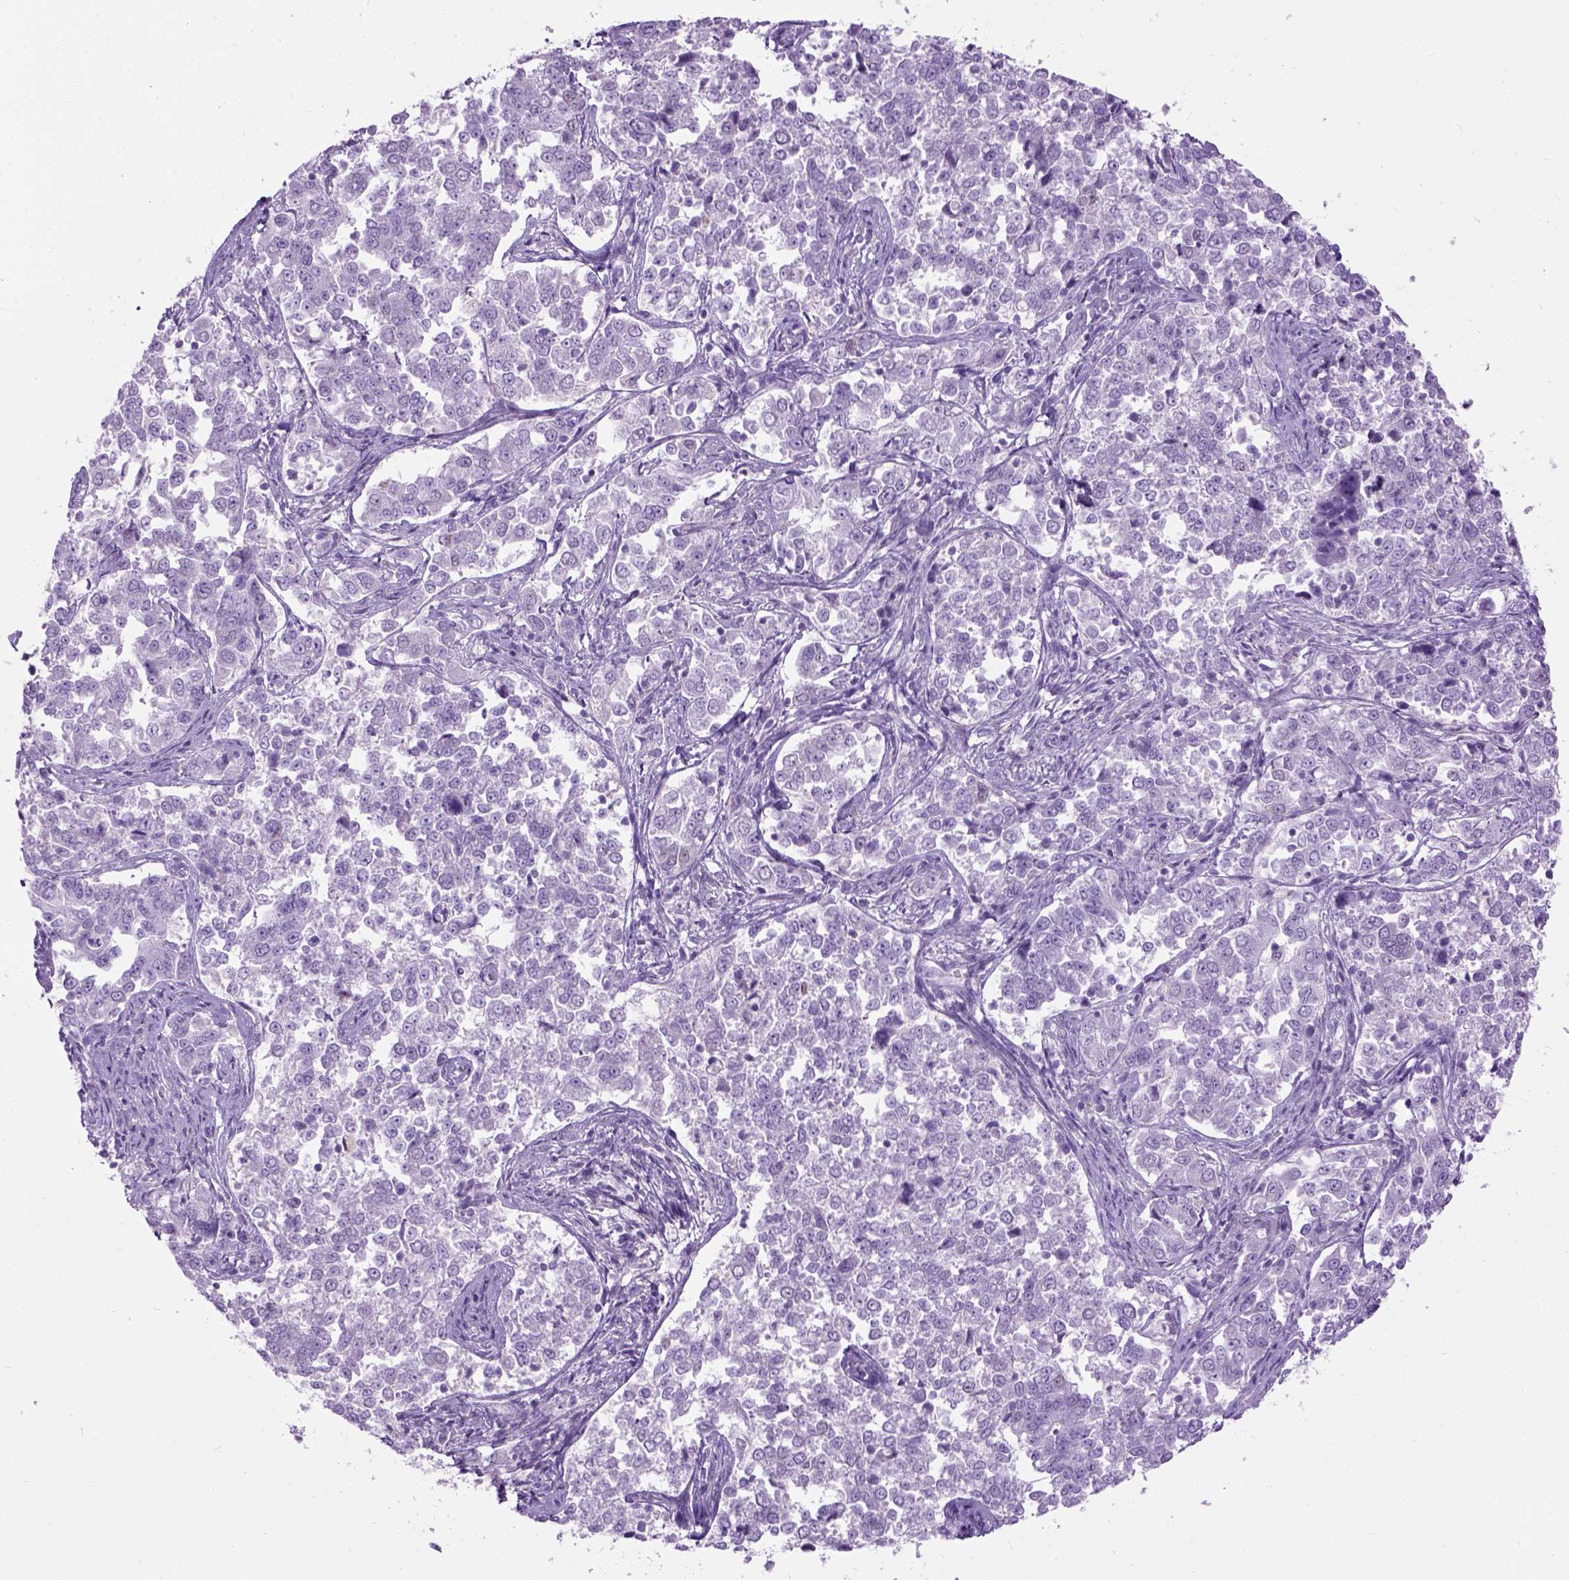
{"staining": {"intensity": "negative", "quantity": "none", "location": "none"}, "tissue": "endometrial cancer", "cell_type": "Tumor cells", "image_type": "cancer", "snomed": [{"axis": "morphology", "description": "Adenocarcinoma, NOS"}, {"axis": "topography", "description": "Endometrium"}], "caption": "This is an immunohistochemistry (IHC) histopathology image of human endometrial cancer (adenocarcinoma). There is no expression in tumor cells.", "gene": "GABRB2", "patient": {"sex": "female", "age": 43}}